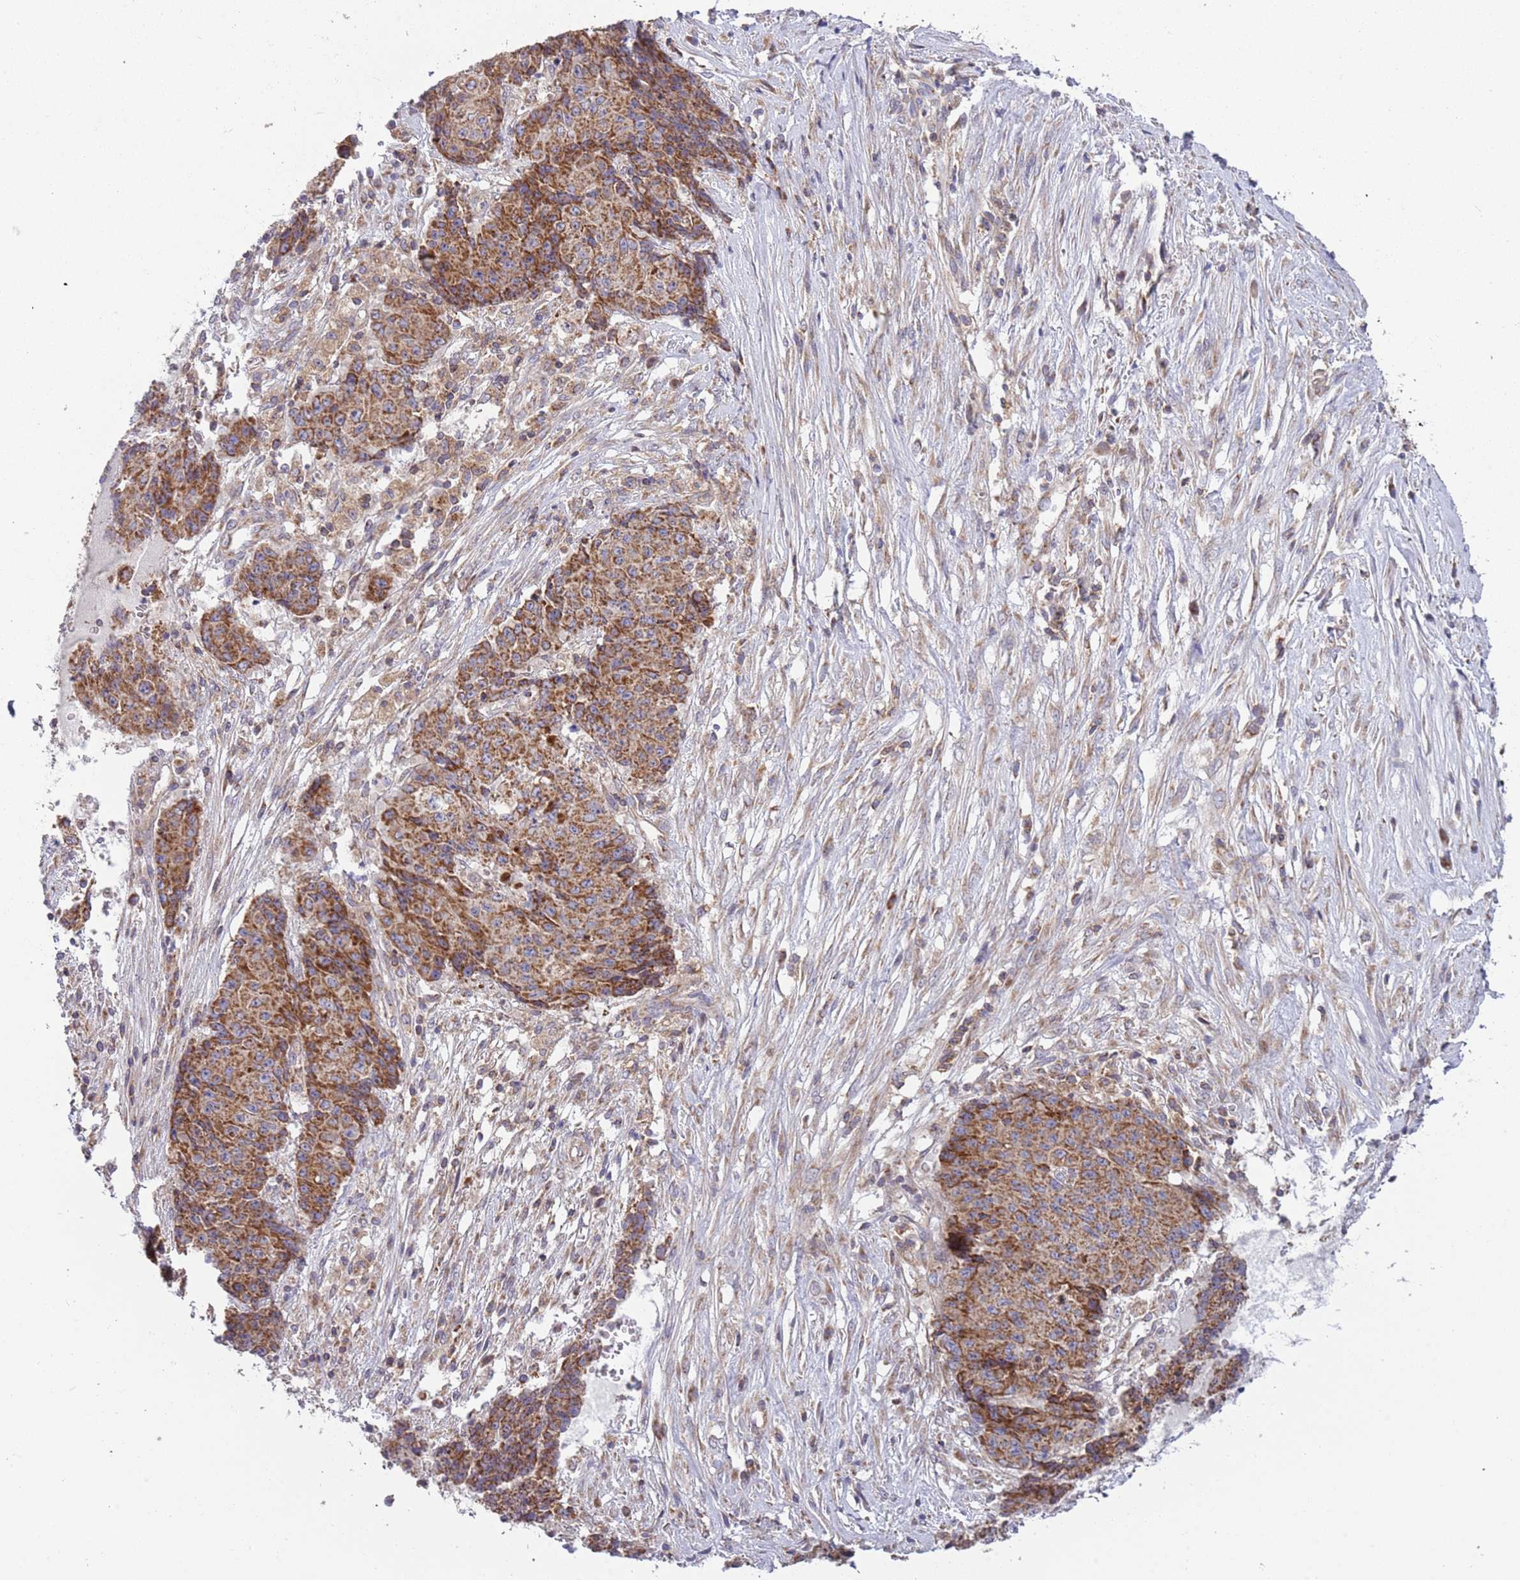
{"staining": {"intensity": "moderate", "quantity": ">75%", "location": "cytoplasmic/membranous"}, "tissue": "ovarian cancer", "cell_type": "Tumor cells", "image_type": "cancer", "snomed": [{"axis": "morphology", "description": "Carcinoma, endometroid"}, {"axis": "topography", "description": "Ovary"}], "caption": "Ovarian cancer (endometroid carcinoma) was stained to show a protein in brown. There is medium levels of moderate cytoplasmic/membranous expression in about >75% of tumor cells.", "gene": "IRS4", "patient": {"sex": "female", "age": 42}}